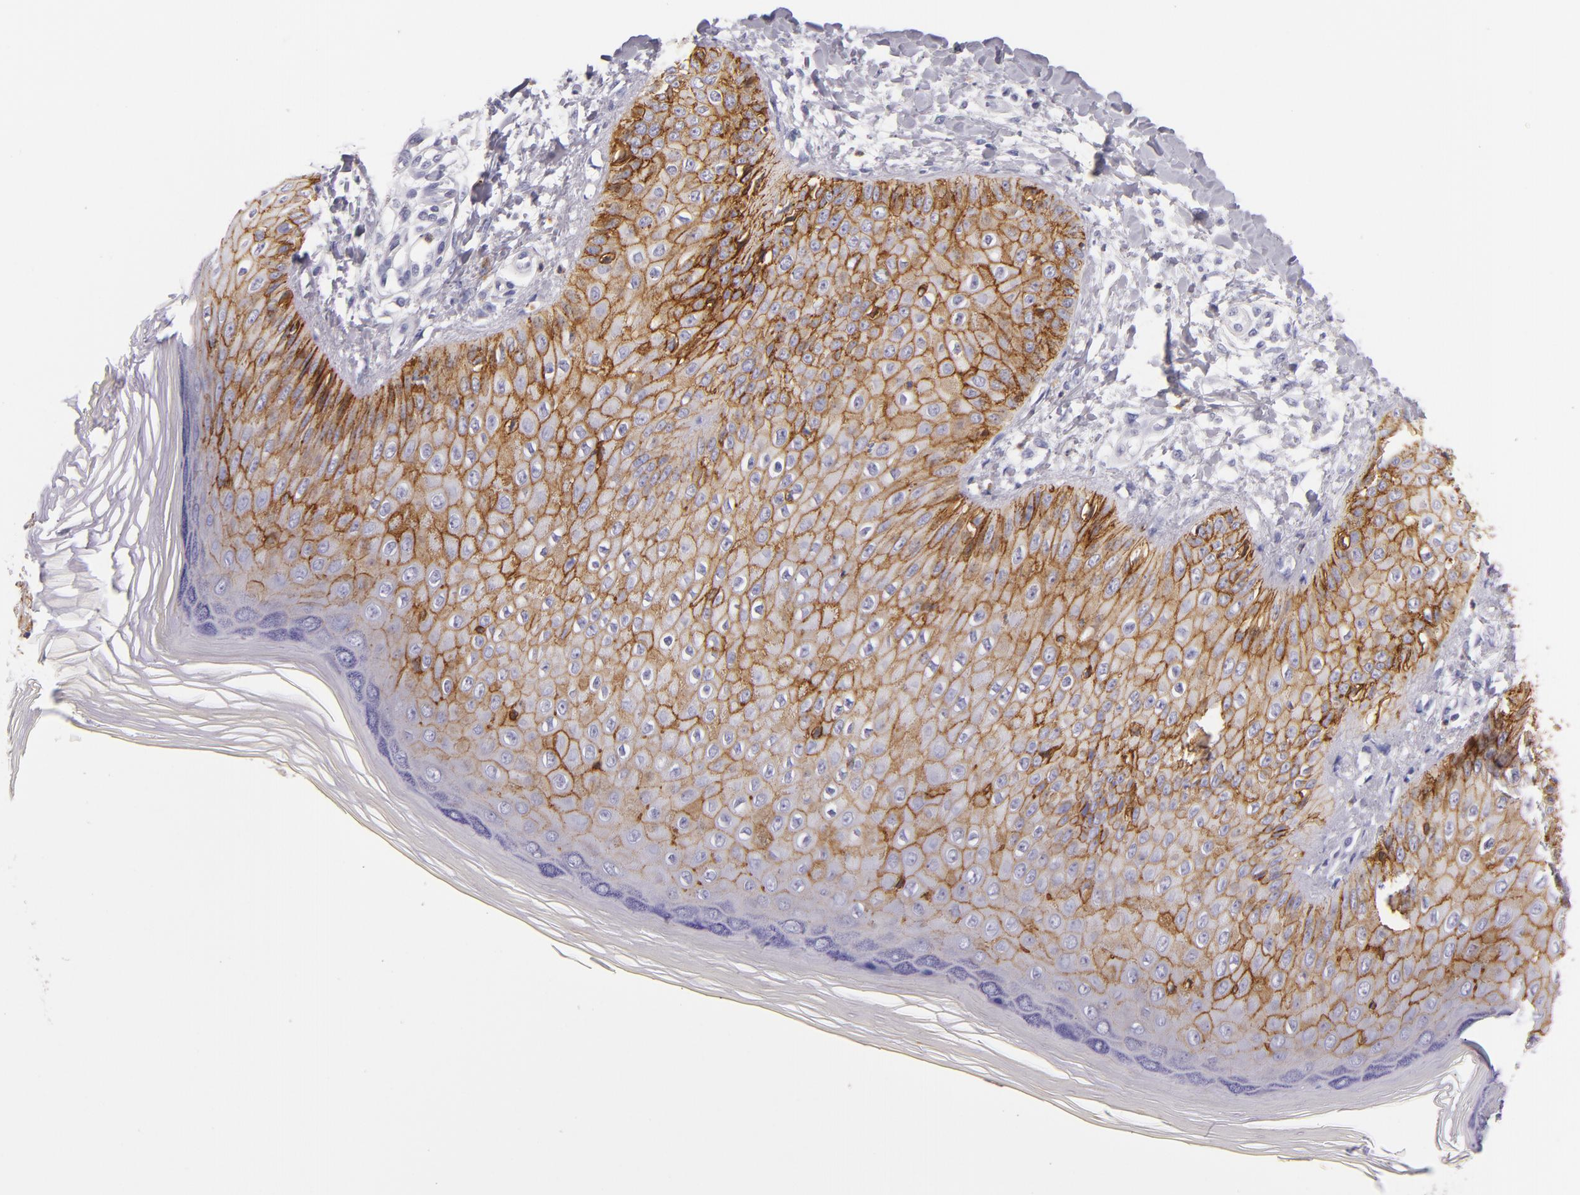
{"staining": {"intensity": "strong", "quantity": "25%-75%", "location": "cytoplasmic/membranous"}, "tissue": "skin", "cell_type": "Epidermal cells", "image_type": "normal", "snomed": [{"axis": "morphology", "description": "Normal tissue, NOS"}, {"axis": "morphology", "description": "Inflammation, NOS"}, {"axis": "topography", "description": "Soft tissue"}, {"axis": "topography", "description": "Anal"}], "caption": "Brown immunohistochemical staining in benign skin exhibits strong cytoplasmic/membranous staining in approximately 25%-75% of epidermal cells.", "gene": "CDH3", "patient": {"sex": "female", "age": 15}}